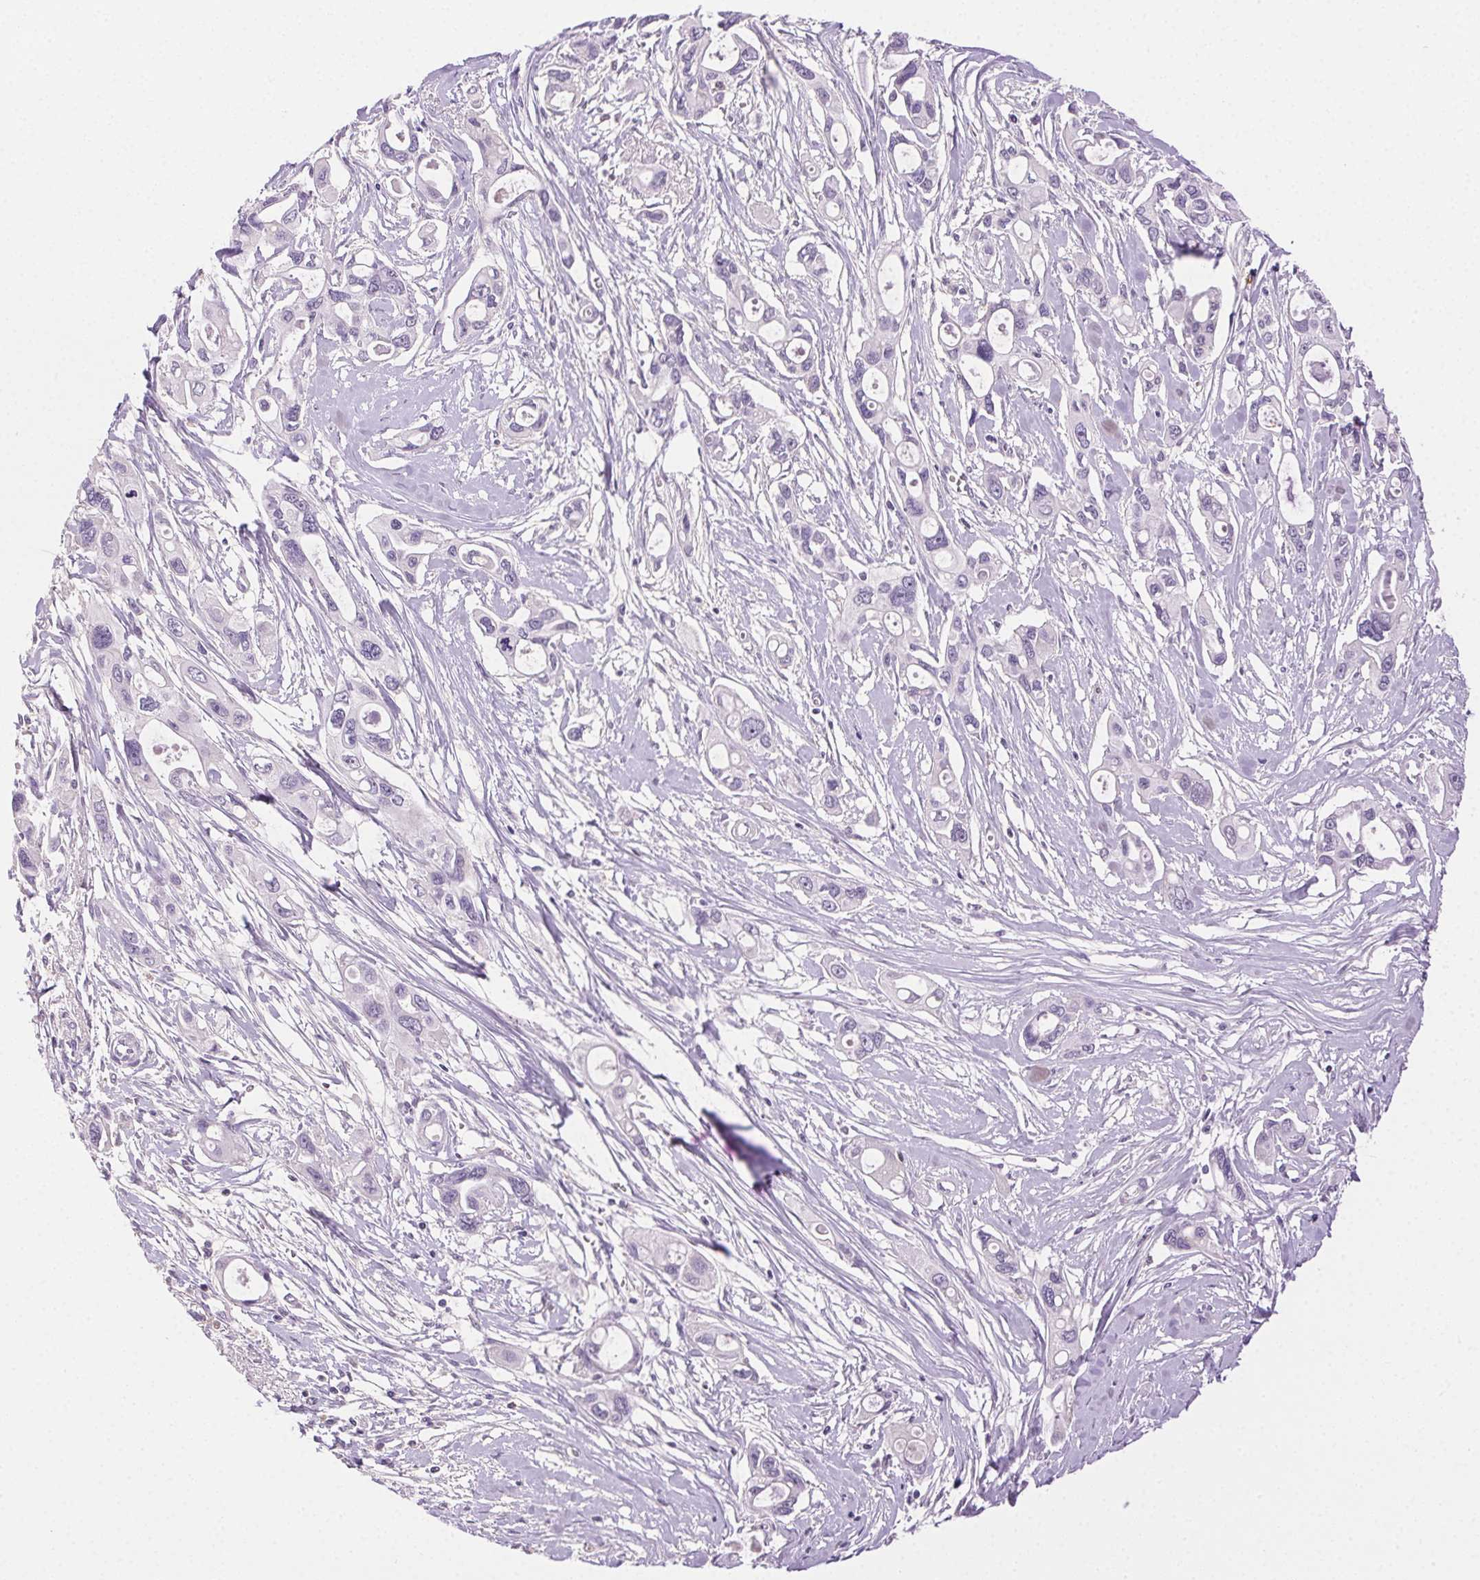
{"staining": {"intensity": "negative", "quantity": "none", "location": "none"}, "tissue": "pancreatic cancer", "cell_type": "Tumor cells", "image_type": "cancer", "snomed": [{"axis": "morphology", "description": "Adenocarcinoma, NOS"}, {"axis": "topography", "description": "Pancreas"}], "caption": "High magnification brightfield microscopy of adenocarcinoma (pancreatic) stained with DAB (brown) and counterstained with hematoxylin (blue): tumor cells show no significant positivity.", "gene": "AKAP5", "patient": {"sex": "male", "age": 60}}